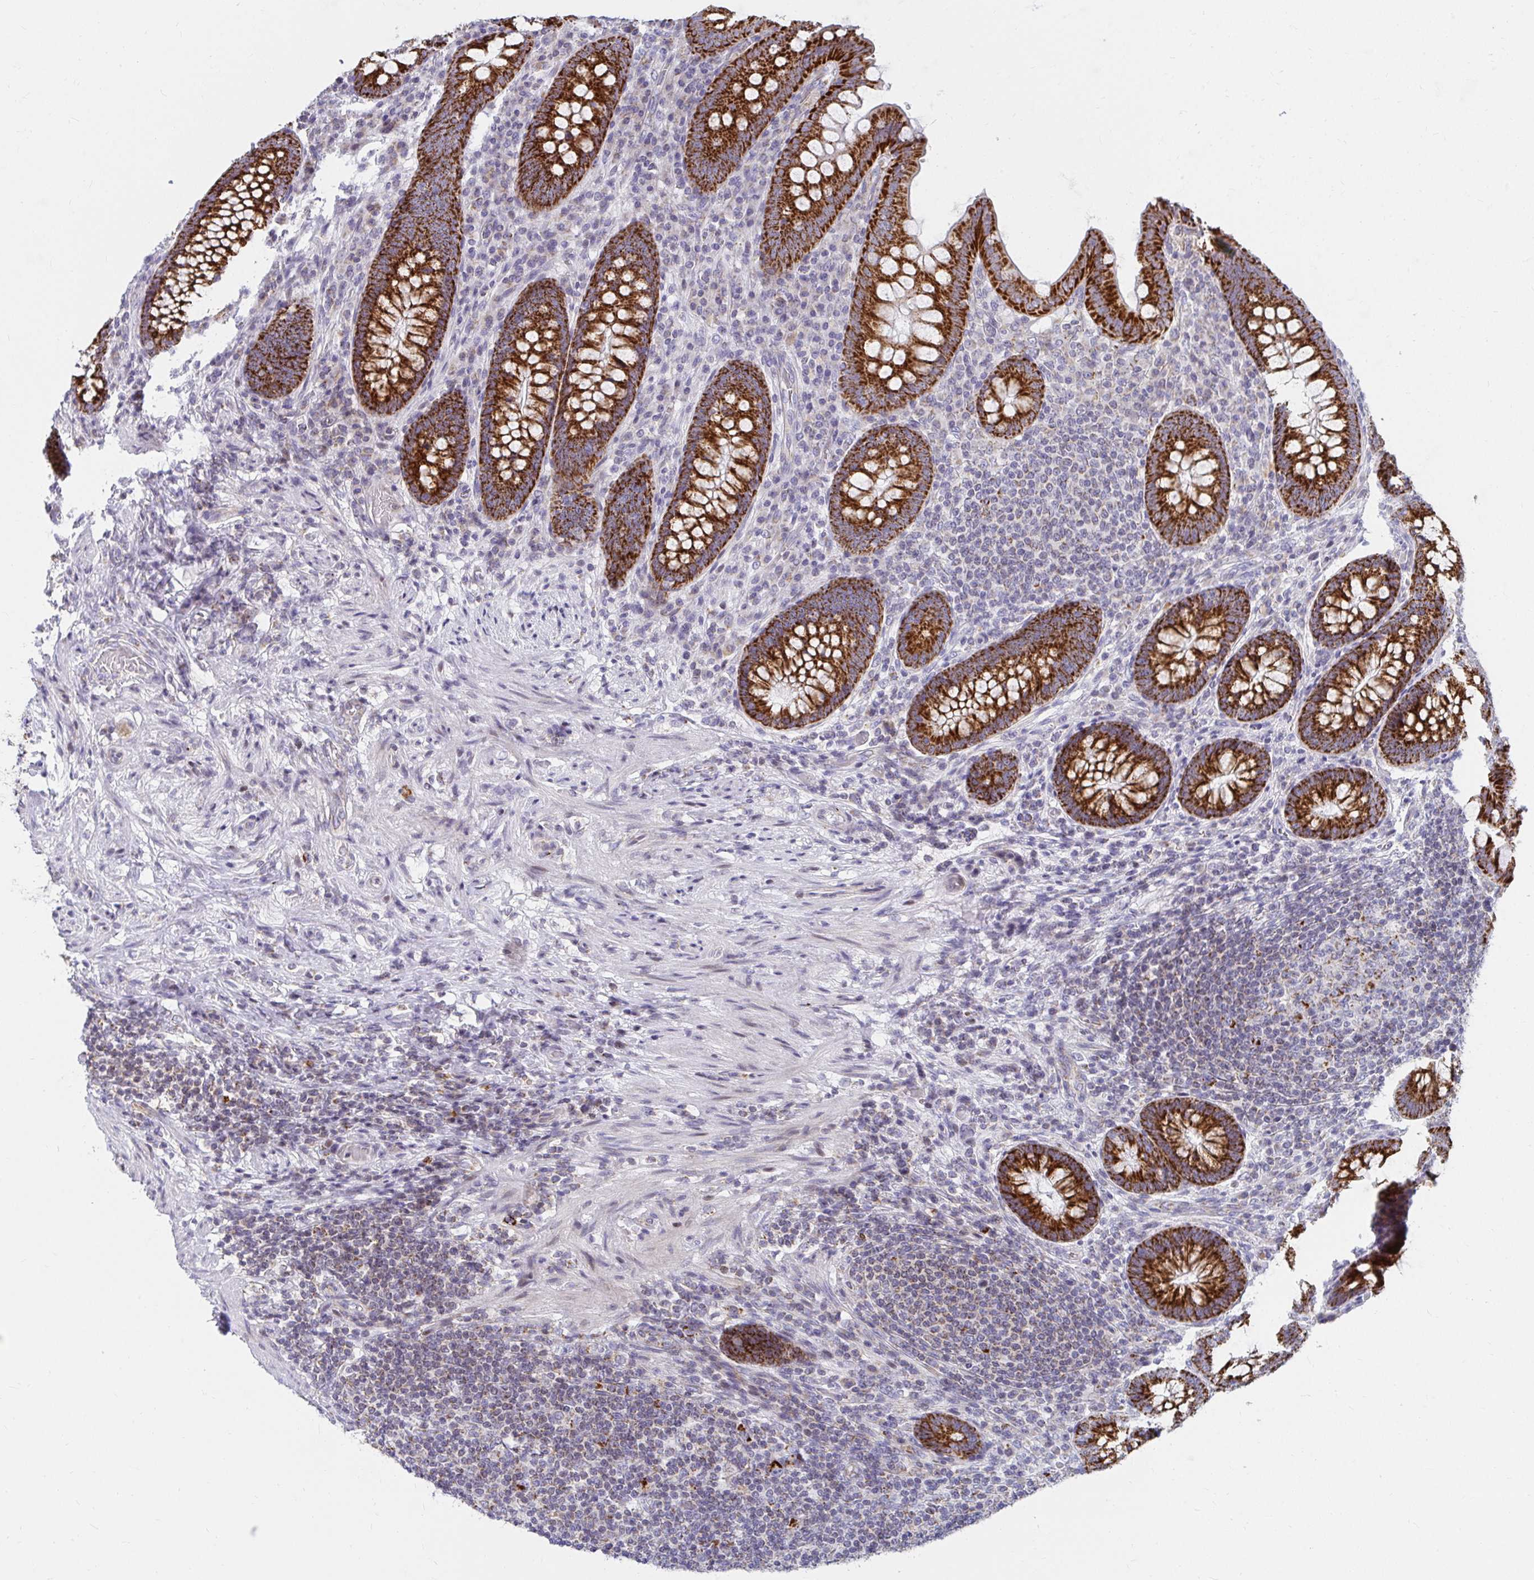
{"staining": {"intensity": "strong", "quantity": ">75%", "location": "cytoplasmic/membranous"}, "tissue": "appendix", "cell_type": "Glandular cells", "image_type": "normal", "snomed": [{"axis": "morphology", "description": "Normal tissue, NOS"}, {"axis": "topography", "description": "Appendix"}], "caption": "Immunohistochemistry (IHC) staining of benign appendix, which demonstrates high levels of strong cytoplasmic/membranous expression in about >75% of glandular cells indicating strong cytoplasmic/membranous protein positivity. The staining was performed using DAB (brown) for protein detection and nuclei were counterstained in hematoxylin (blue).", "gene": "EXOC5", "patient": {"sex": "male", "age": 71}}